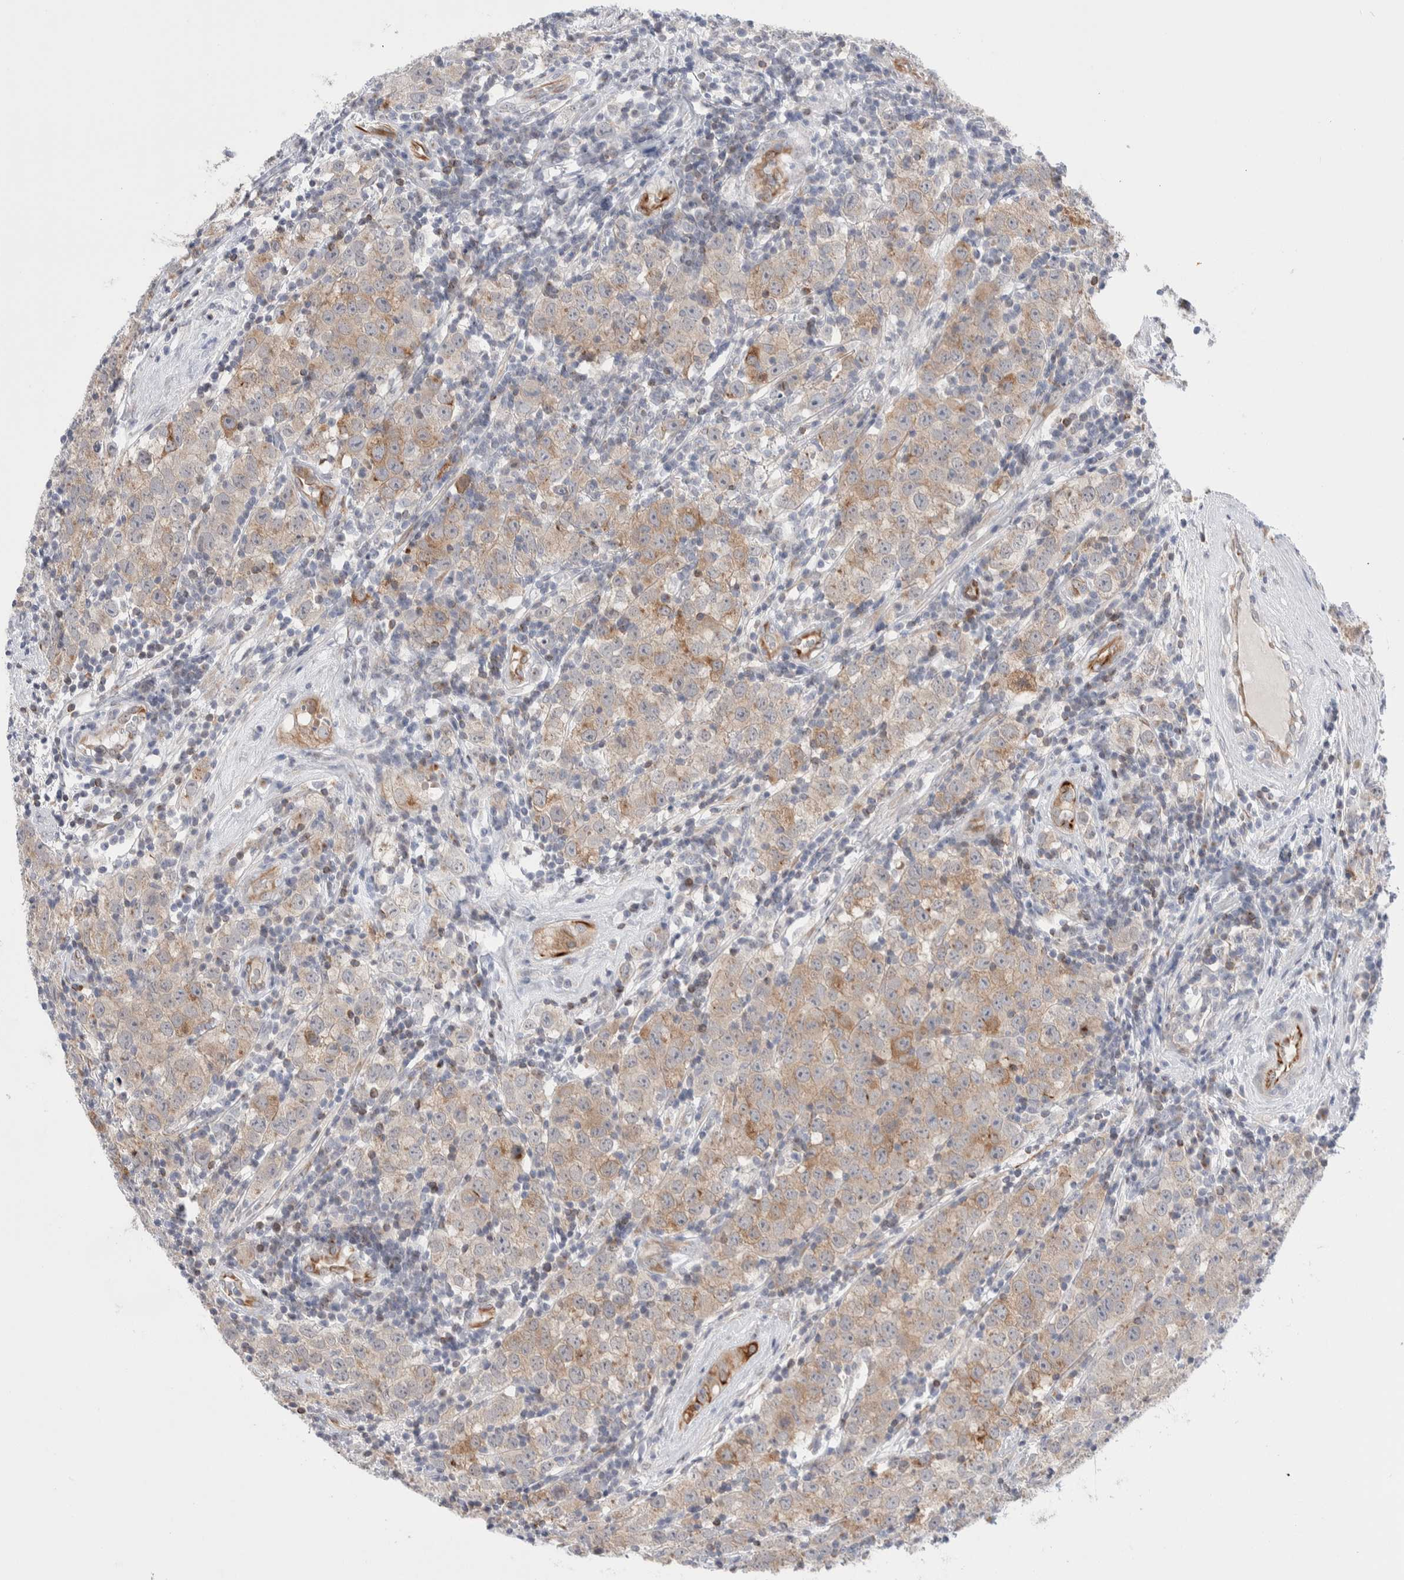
{"staining": {"intensity": "weak", "quantity": ">75%", "location": "cytoplasmic/membranous"}, "tissue": "testis cancer", "cell_type": "Tumor cells", "image_type": "cancer", "snomed": [{"axis": "morphology", "description": "Seminoma, NOS"}, {"axis": "morphology", "description": "Carcinoma, Embryonal, NOS"}, {"axis": "topography", "description": "Testis"}], "caption": "This image reveals IHC staining of testis cancer (embryonal carcinoma), with low weak cytoplasmic/membranous expression in approximately >75% of tumor cells.", "gene": "C1orf112", "patient": {"sex": "male", "age": 28}}